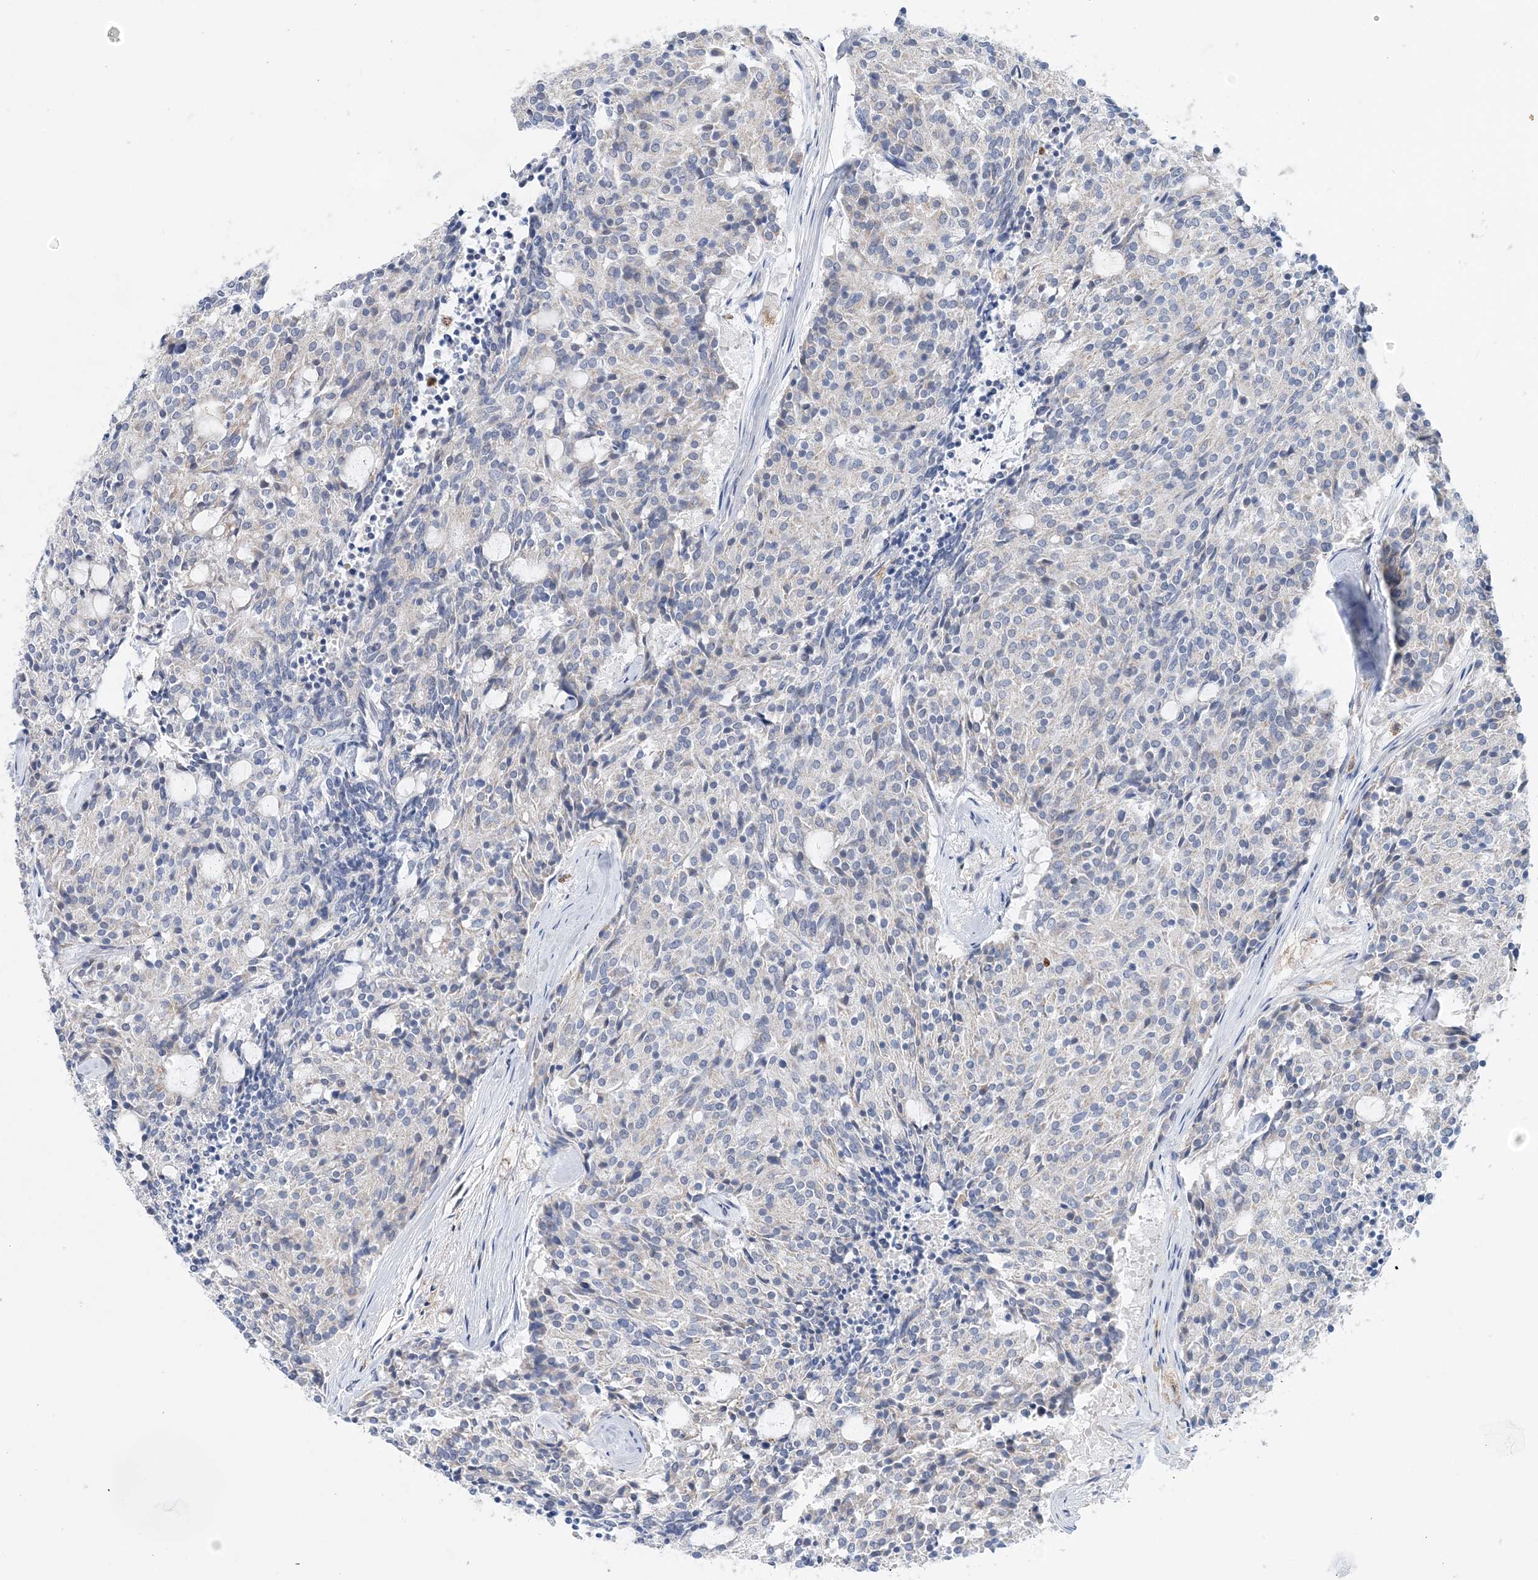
{"staining": {"intensity": "negative", "quantity": "none", "location": "none"}, "tissue": "carcinoid", "cell_type": "Tumor cells", "image_type": "cancer", "snomed": [{"axis": "morphology", "description": "Carcinoid, malignant, NOS"}, {"axis": "topography", "description": "Pancreas"}], "caption": "This is an immunohistochemistry (IHC) photomicrograph of malignant carcinoid. There is no positivity in tumor cells.", "gene": "NIT2", "patient": {"sex": "female", "age": 54}}